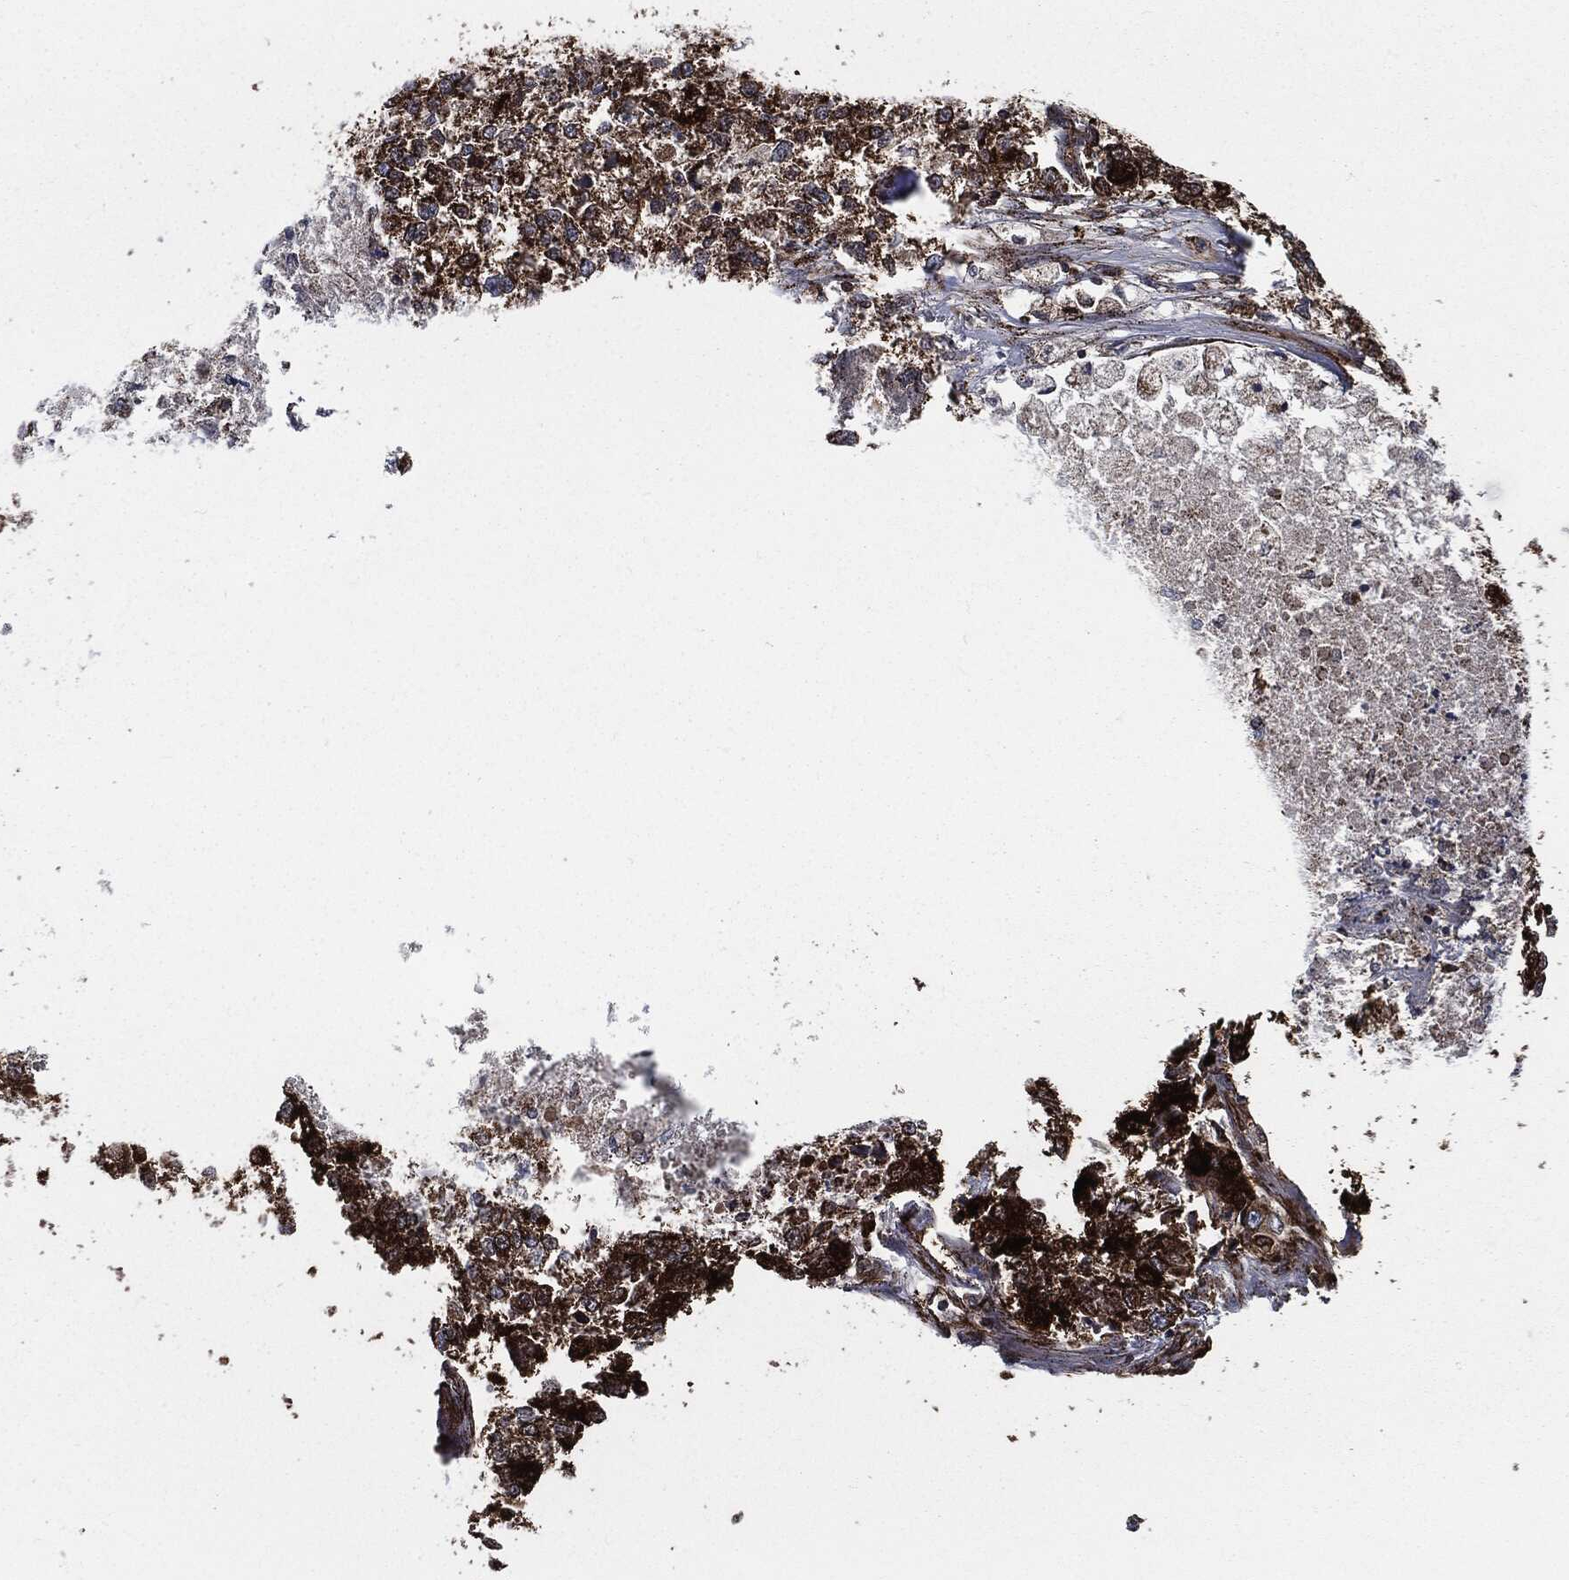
{"staining": {"intensity": "strong", "quantity": "25%-75%", "location": "cytoplasmic/membranous"}, "tissue": "lung cancer", "cell_type": "Tumor cells", "image_type": "cancer", "snomed": [{"axis": "morphology", "description": "Adenocarcinoma, NOS"}, {"axis": "topography", "description": "Lung"}], "caption": "A micrograph of human lung cancer stained for a protein shows strong cytoplasmic/membranous brown staining in tumor cells.", "gene": "FH", "patient": {"sex": "male", "age": 49}}